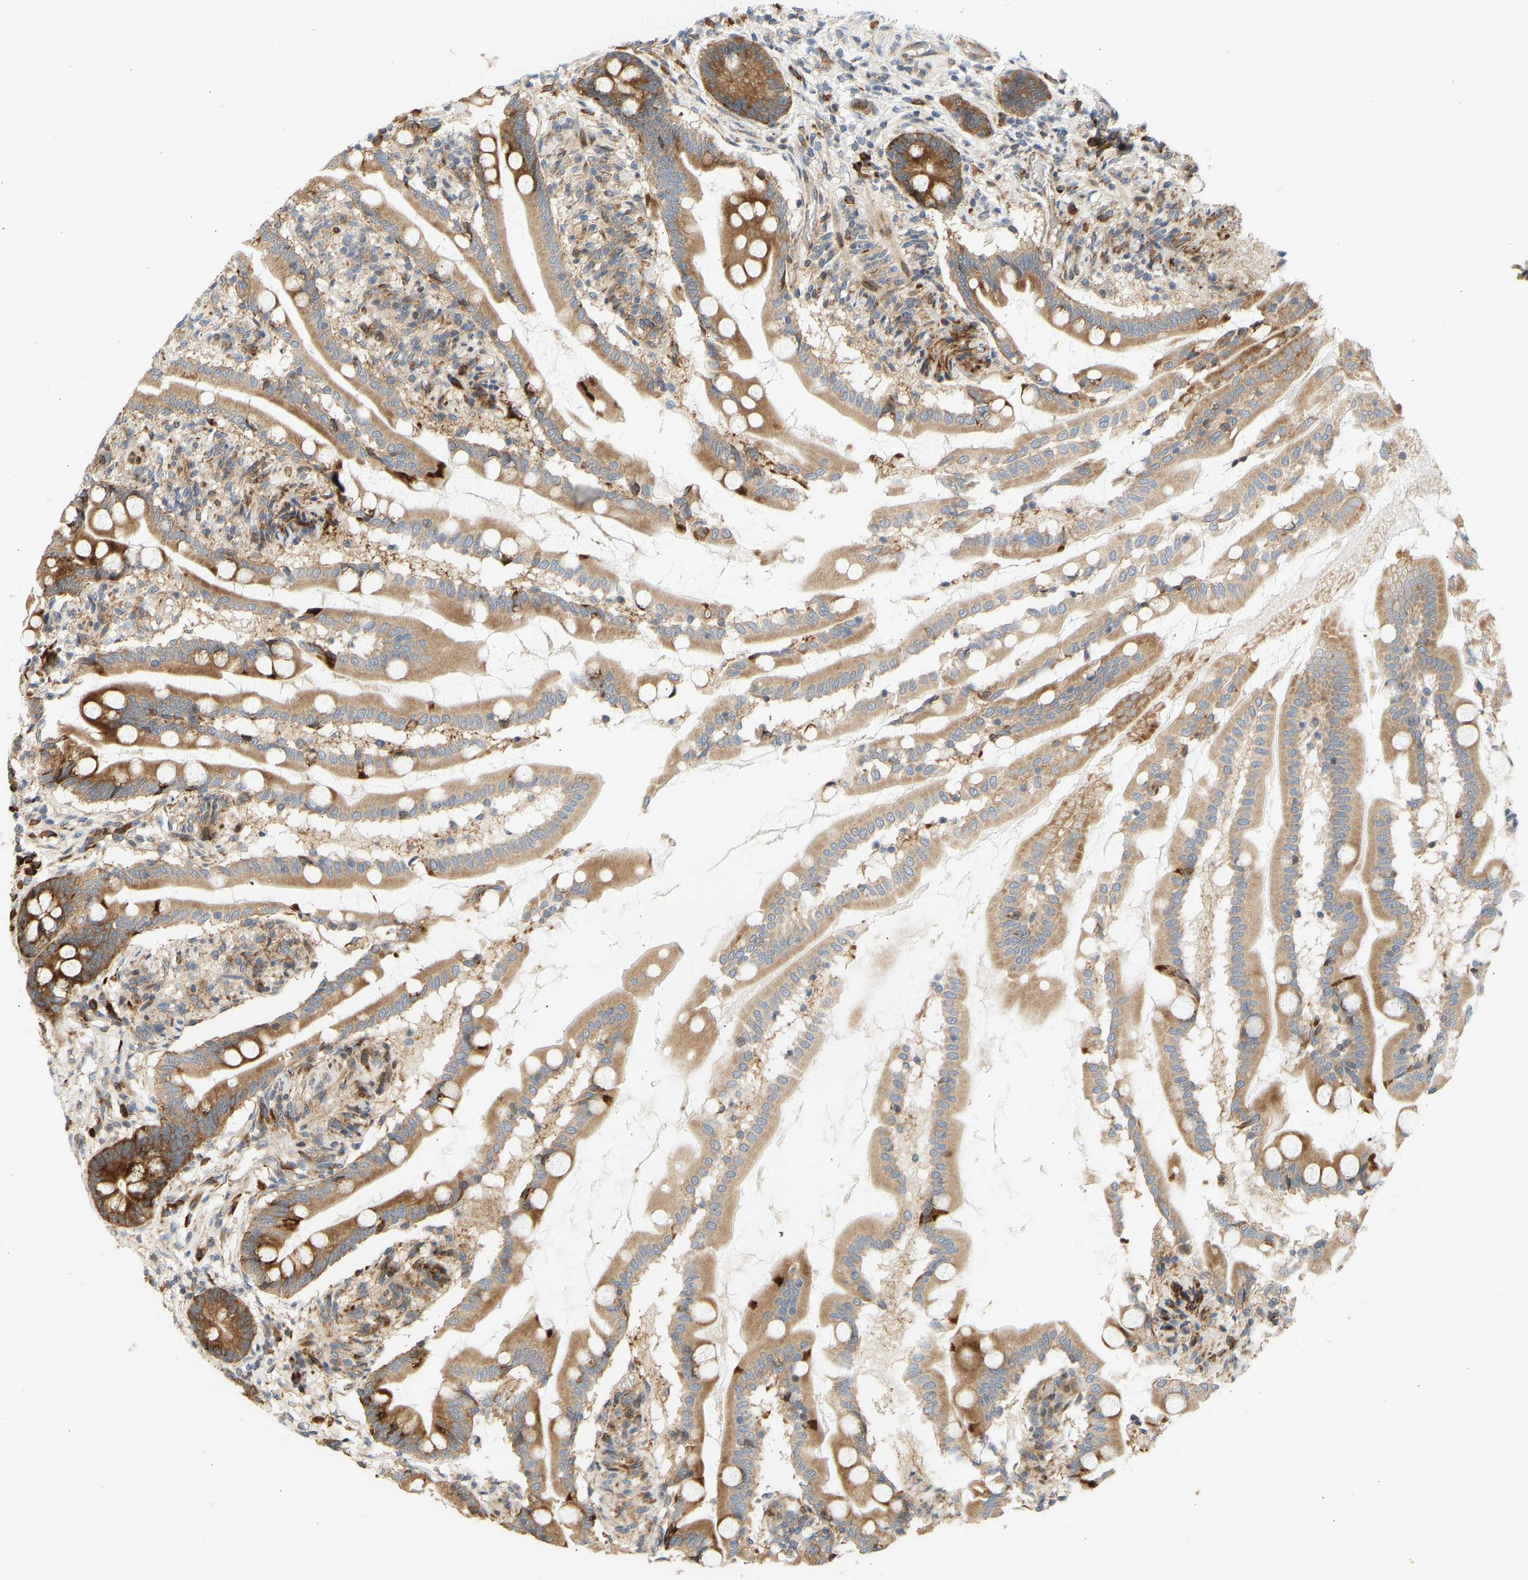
{"staining": {"intensity": "strong", "quantity": ">75%", "location": "cytoplasmic/membranous"}, "tissue": "small intestine", "cell_type": "Glandular cells", "image_type": "normal", "snomed": [{"axis": "morphology", "description": "Normal tissue, NOS"}, {"axis": "topography", "description": "Small intestine"}], "caption": "An image showing strong cytoplasmic/membranous positivity in approximately >75% of glandular cells in benign small intestine, as visualized by brown immunohistochemical staining.", "gene": "RPS14", "patient": {"sex": "female", "age": 56}}